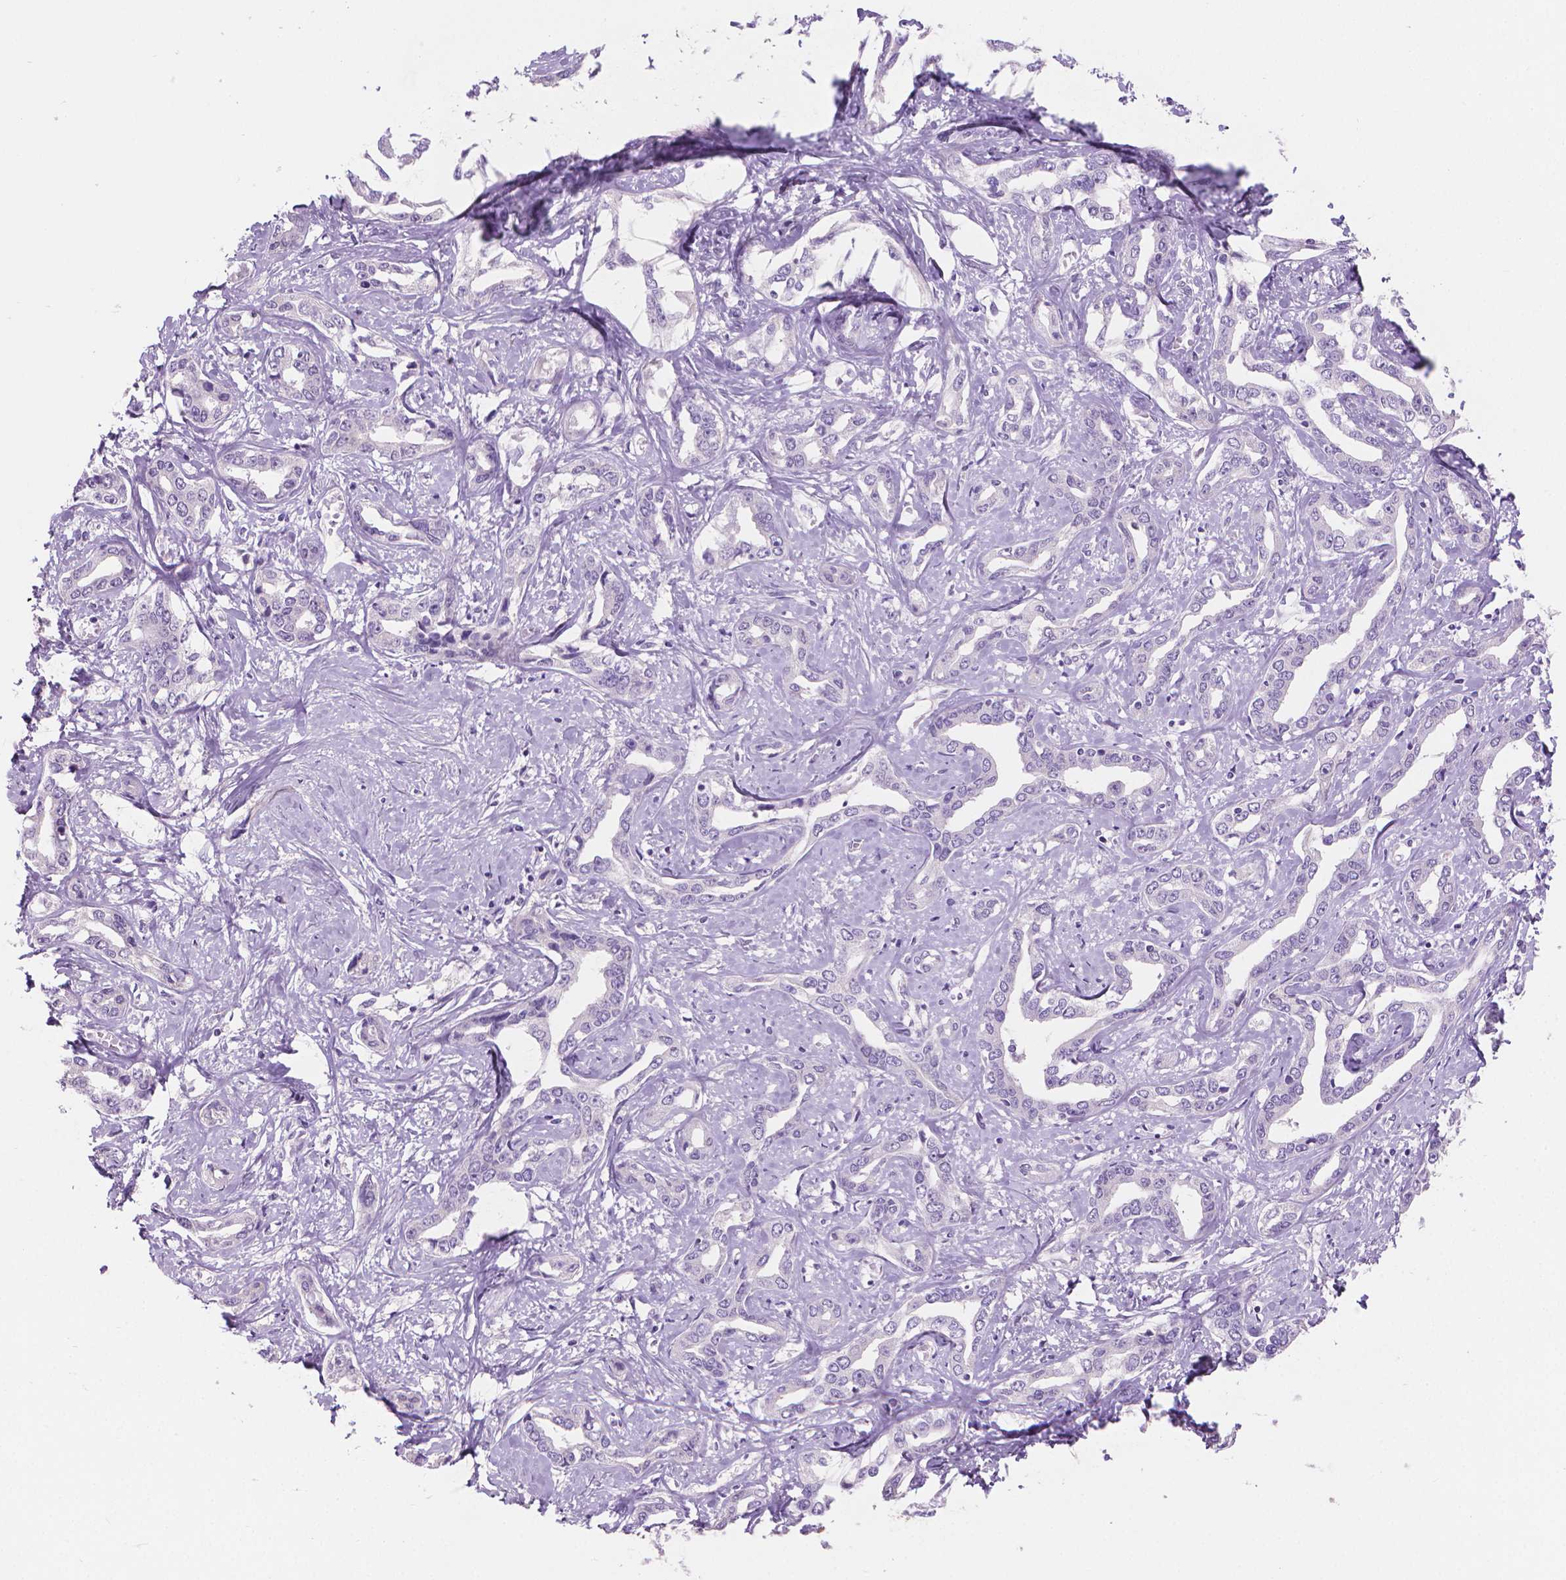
{"staining": {"intensity": "negative", "quantity": "none", "location": "none"}, "tissue": "liver cancer", "cell_type": "Tumor cells", "image_type": "cancer", "snomed": [{"axis": "morphology", "description": "Cholangiocarcinoma"}, {"axis": "topography", "description": "Liver"}], "caption": "Tumor cells are negative for protein expression in human cholangiocarcinoma (liver). The staining is performed using DAB brown chromogen with nuclei counter-stained in using hematoxylin.", "gene": "GSDMA", "patient": {"sex": "male", "age": 59}}